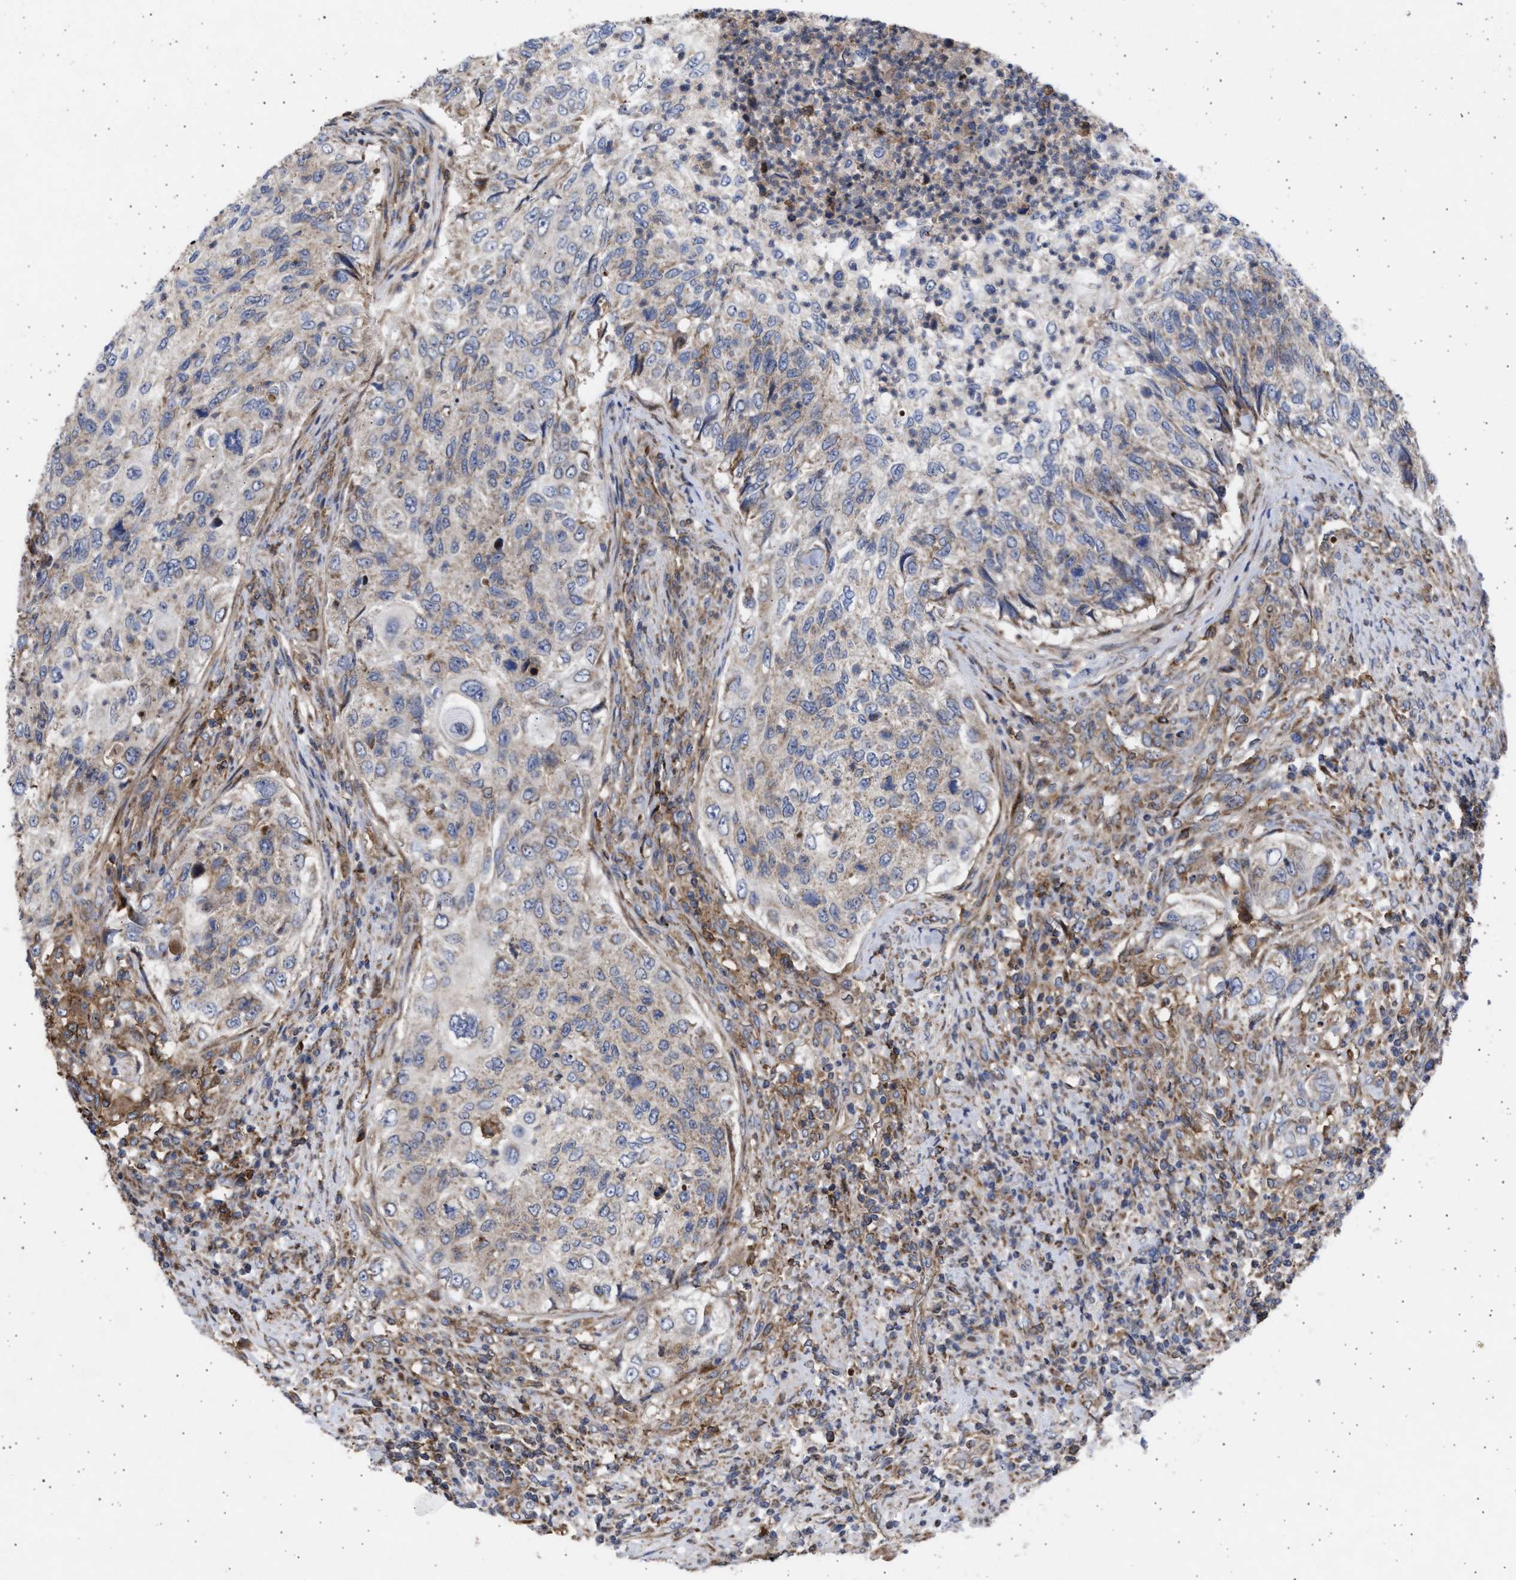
{"staining": {"intensity": "weak", "quantity": "25%-75%", "location": "cytoplasmic/membranous"}, "tissue": "urothelial cancer", "cell_type": "Tumor cells", "image_type": "cancer", "snomed": [{"axis": "morphology", "description": "Urothelial carcinoma, High grade"}, {"axis": "topography", "description": "Urinary bladder"}], "caption": "Immunohistochemical staining of urothelial cancer shows low levels of weak cytoplasmic/membranous protein expression in about 25%-75% of tumor cells.", "gene": "TTC19", "patient": {"sex": "female", "age": 60}}